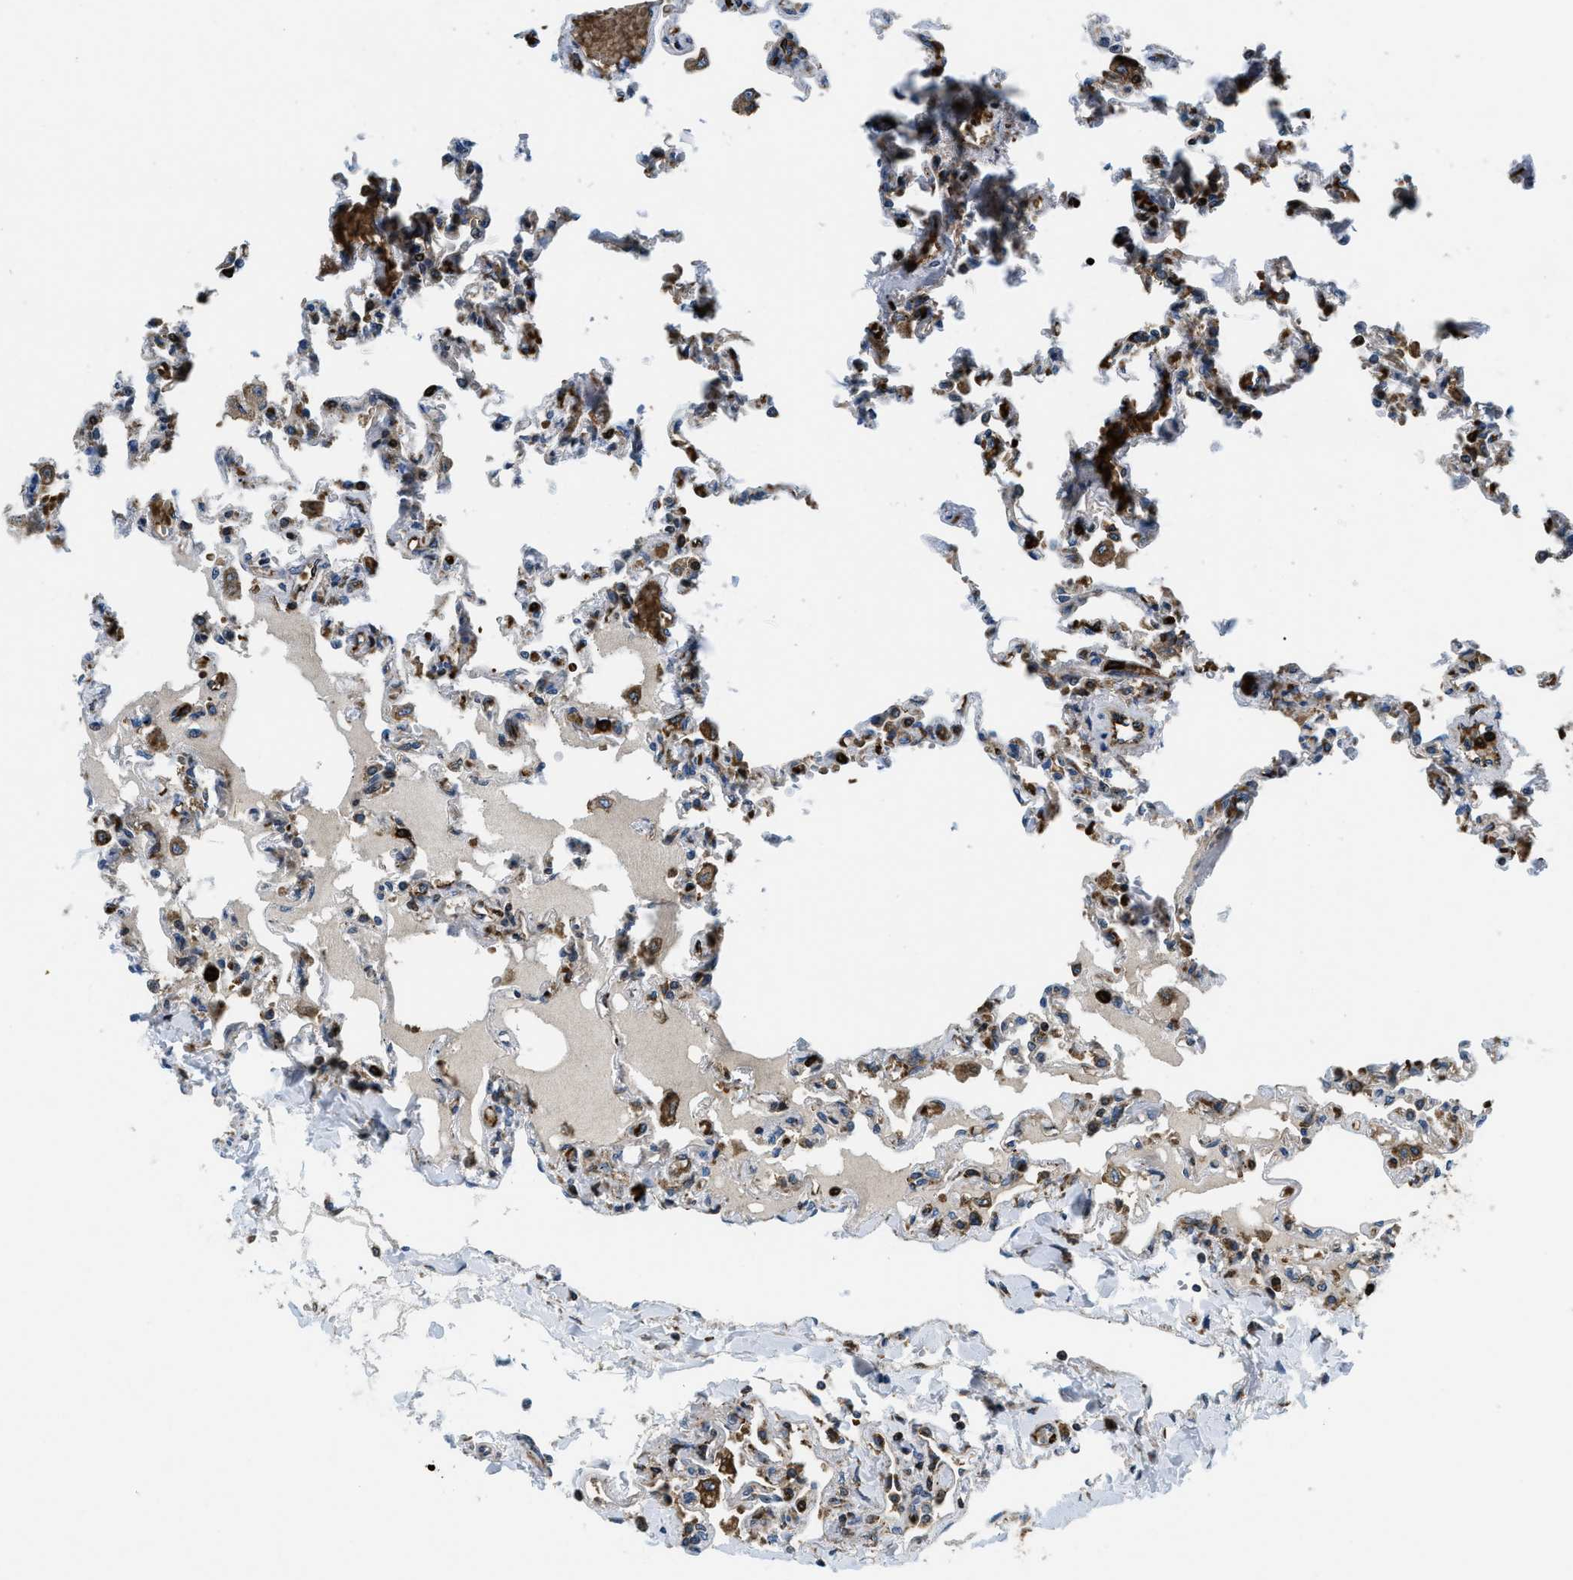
{"staining": {"intensity": "weak", "quantity": "25%-75%", "location": "cytoplasmic/membranous"}, "tissue": "lung", "cell_type": "Alveolar cells", "image_type": "normal", "snomed": [{"axis": "morphology", "description": "Normal tissue, NOS"}, {"axis": "topography", "description": "Lung"}], "caption": "This photomicrograph reveals normal lung stained with immunohistochemistry to label a protein in brown. The cytoplasmic/membranous of alveolar cells show weak positivity for the protein. Nuclei are counter-stained blue.", "gene": "CSPG4", "patient": {"sex": "male", "age": 21}}